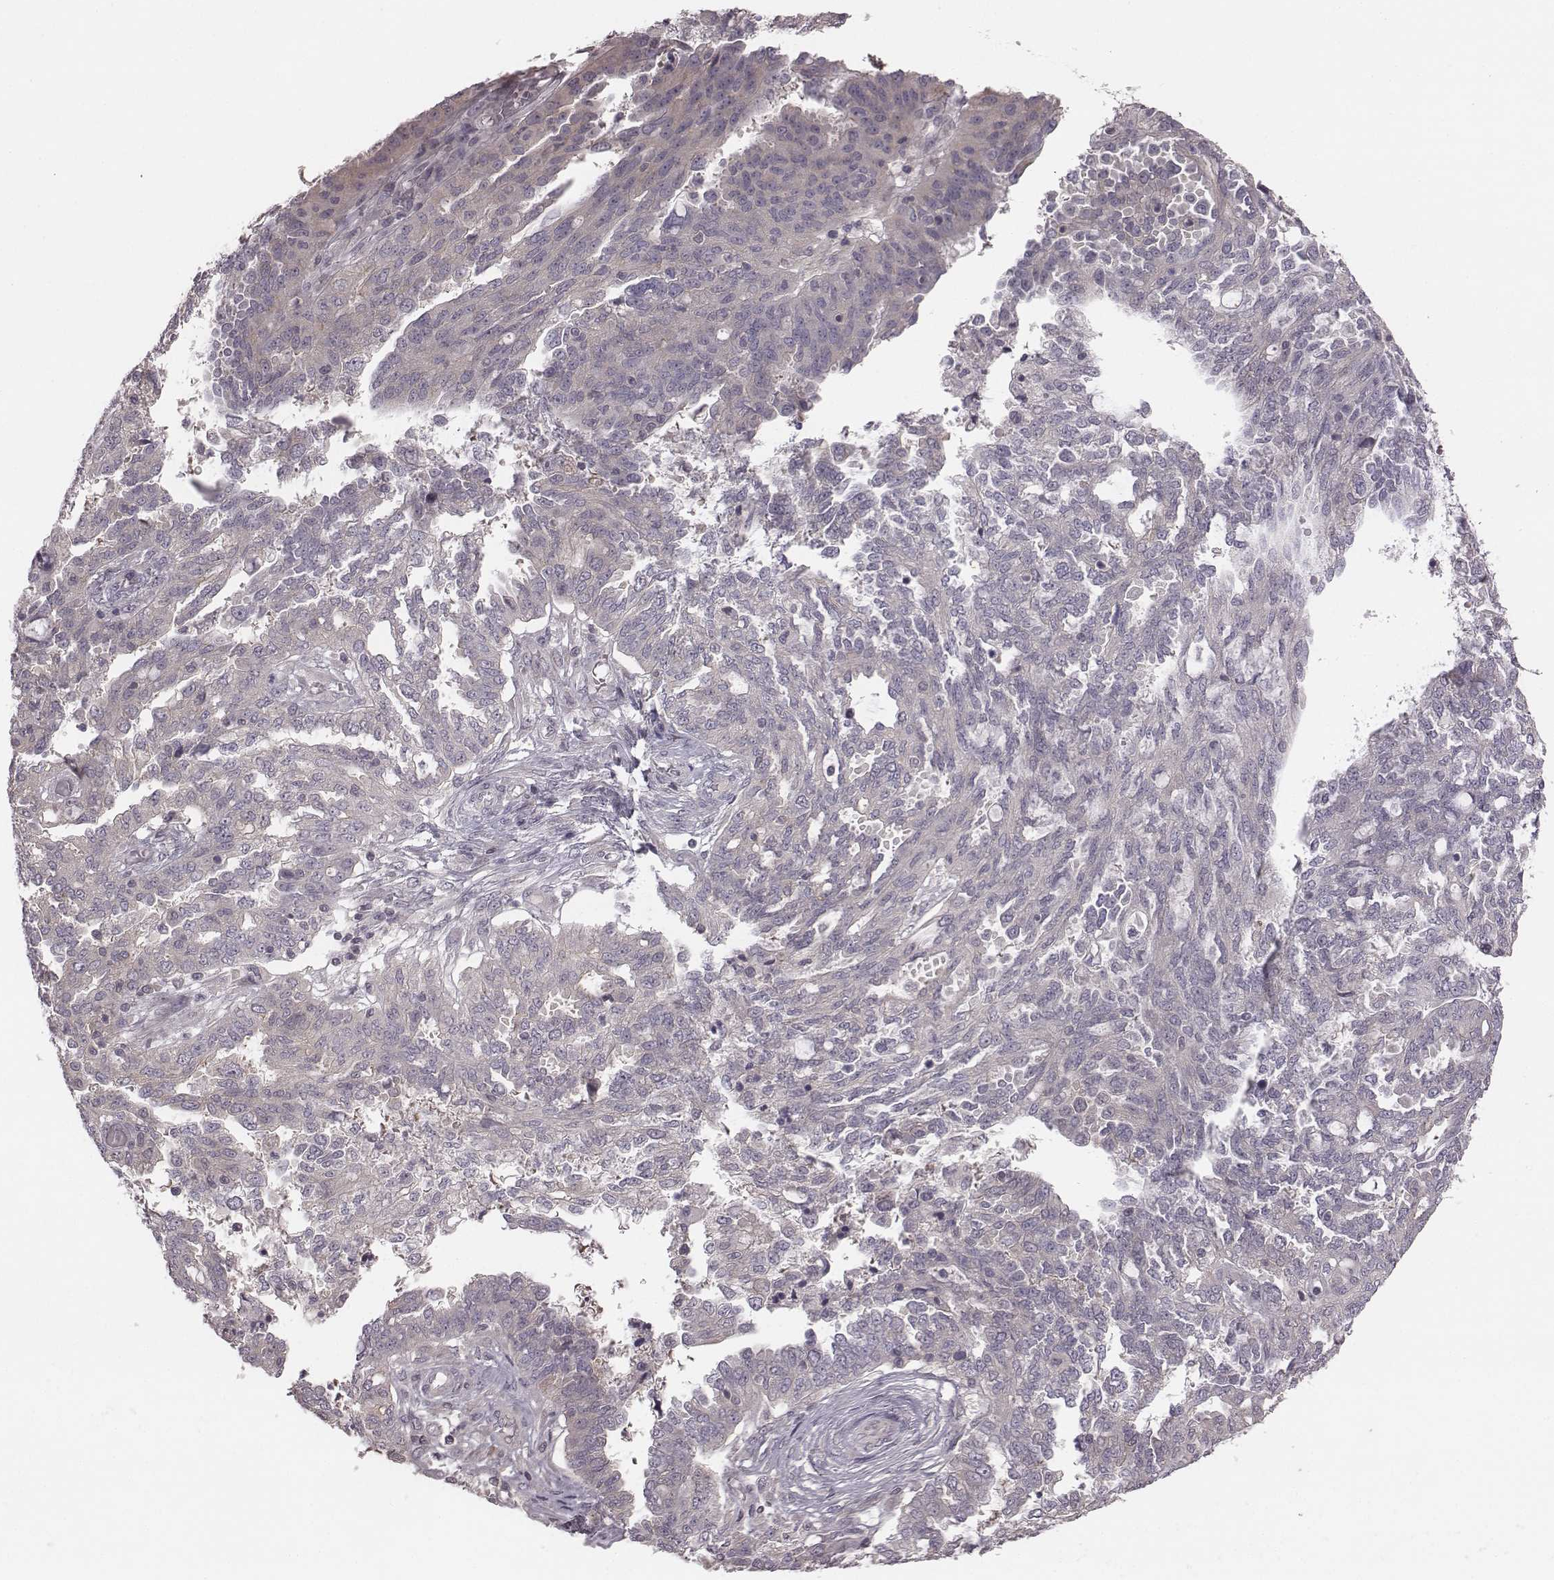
{"staining": {"intensity": "negative", "quantity": "none", "location": "none"}, "tissue": "ovarian cancer", "cell_type": "Tumor cells", "image_type": "cancer", "snomed": [{"axis": "morphology", "description": "Cystadenocarcinoma, serous, NOS"}, {"axis": "topography", "description": "Ovary"}], "caption": "Tumor cells show no significant positivity in ovarian cancer (serous cystadenocarcinoma). (Brightfield microscopy of DAB (3,3'-diaminobenzidine) immunohistochemistry at high magnification).", "gene": "BICDL1", "patient": {"sex": "female", "age": 67}}